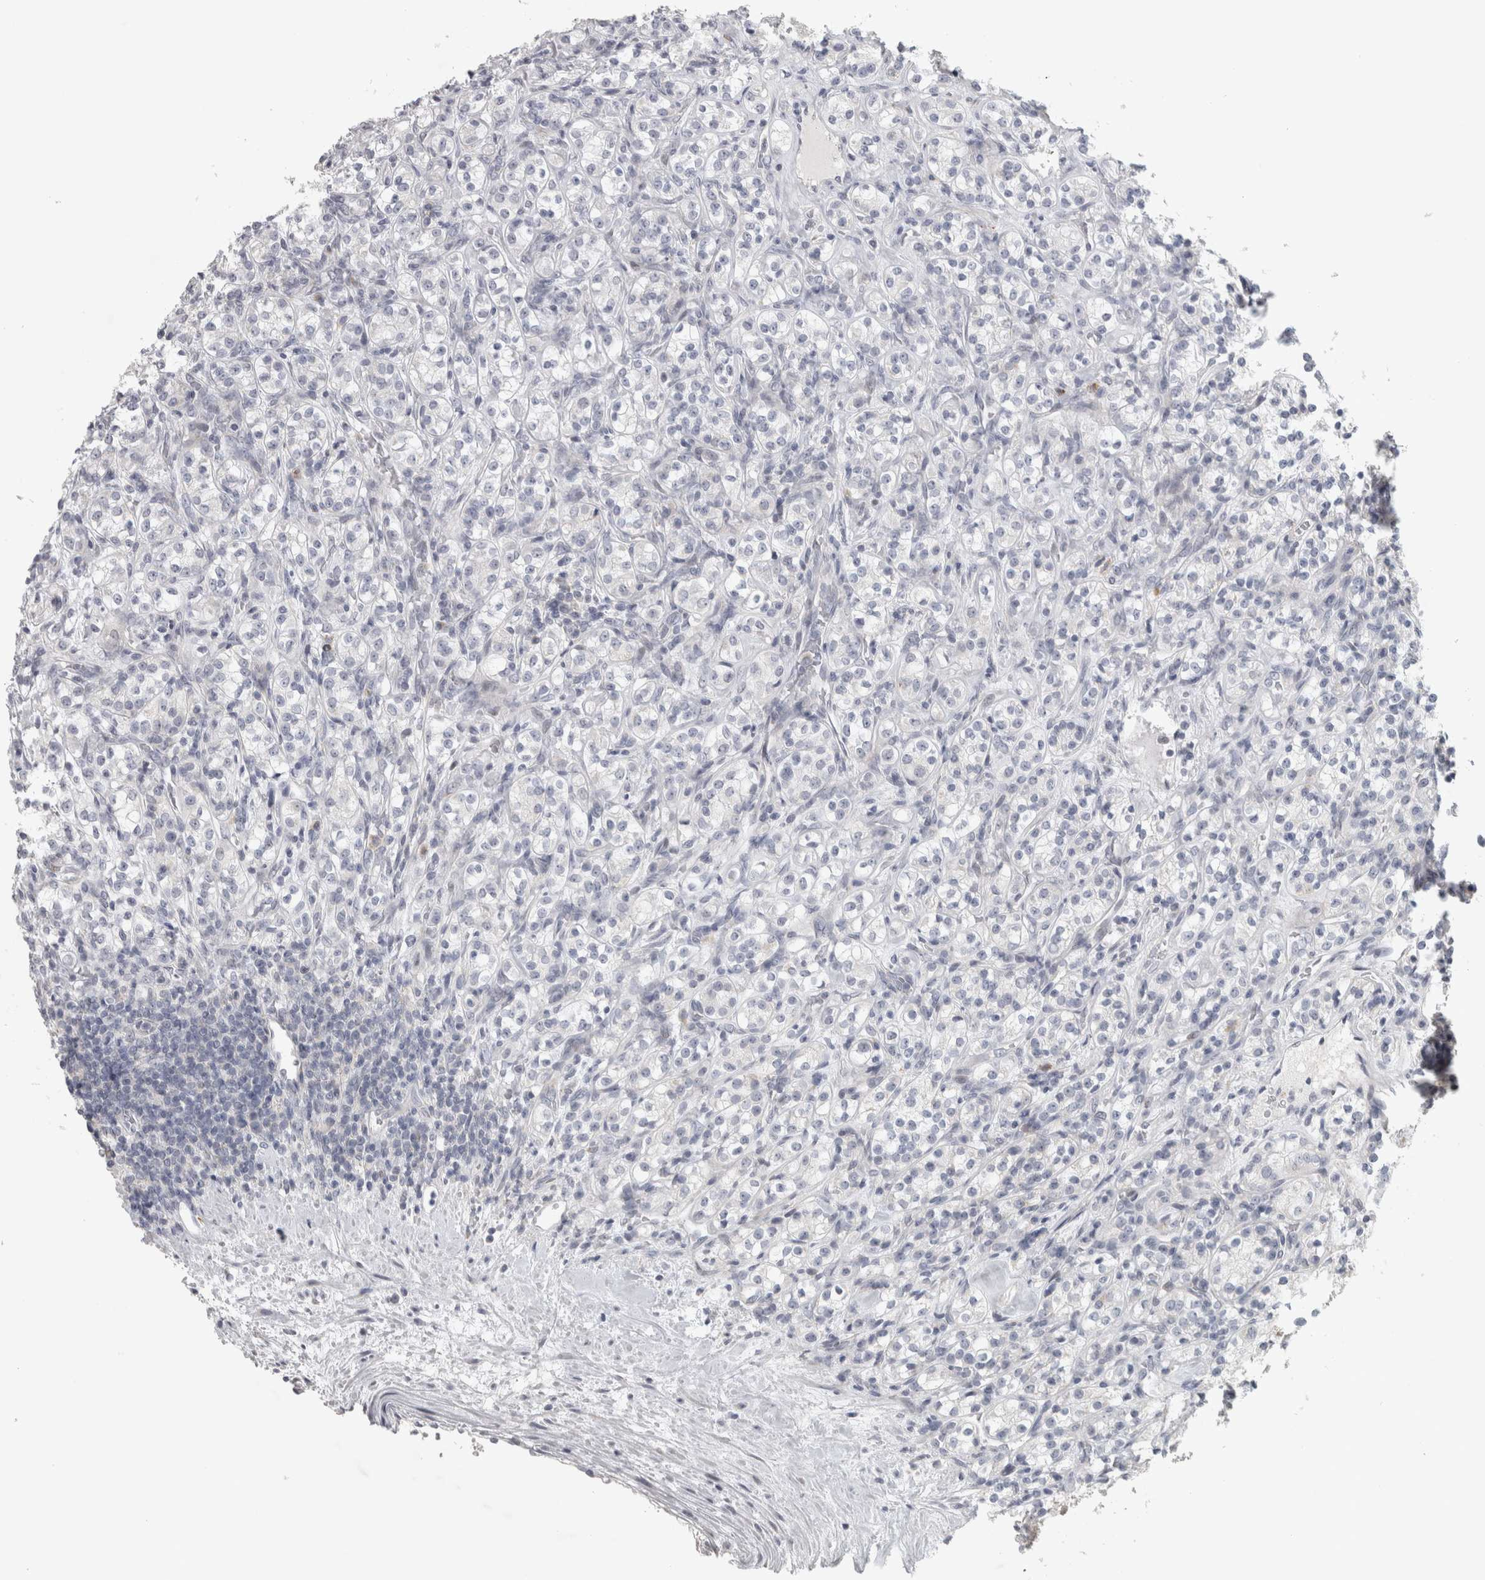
{"staining": {"intensity": "negative", "quantity": "none", "location": "none"}, "tissue": "renal cancer", "cell_type": "Tumor cells", "image_type": "cancer", "snomed": [{"axis": "morphology", "description": "Adenocarcinoma, NOS"}, {"axis": "topography", "description": "Kidney"}], "caption": "An IHC photomicrograph of adenocarcinoma (renal) is shown. There is no staining in tumor cells of adenocarcinoma (renal).", "gene": "PTPRN2", "patient": {"sex": "male", "age": 77}}